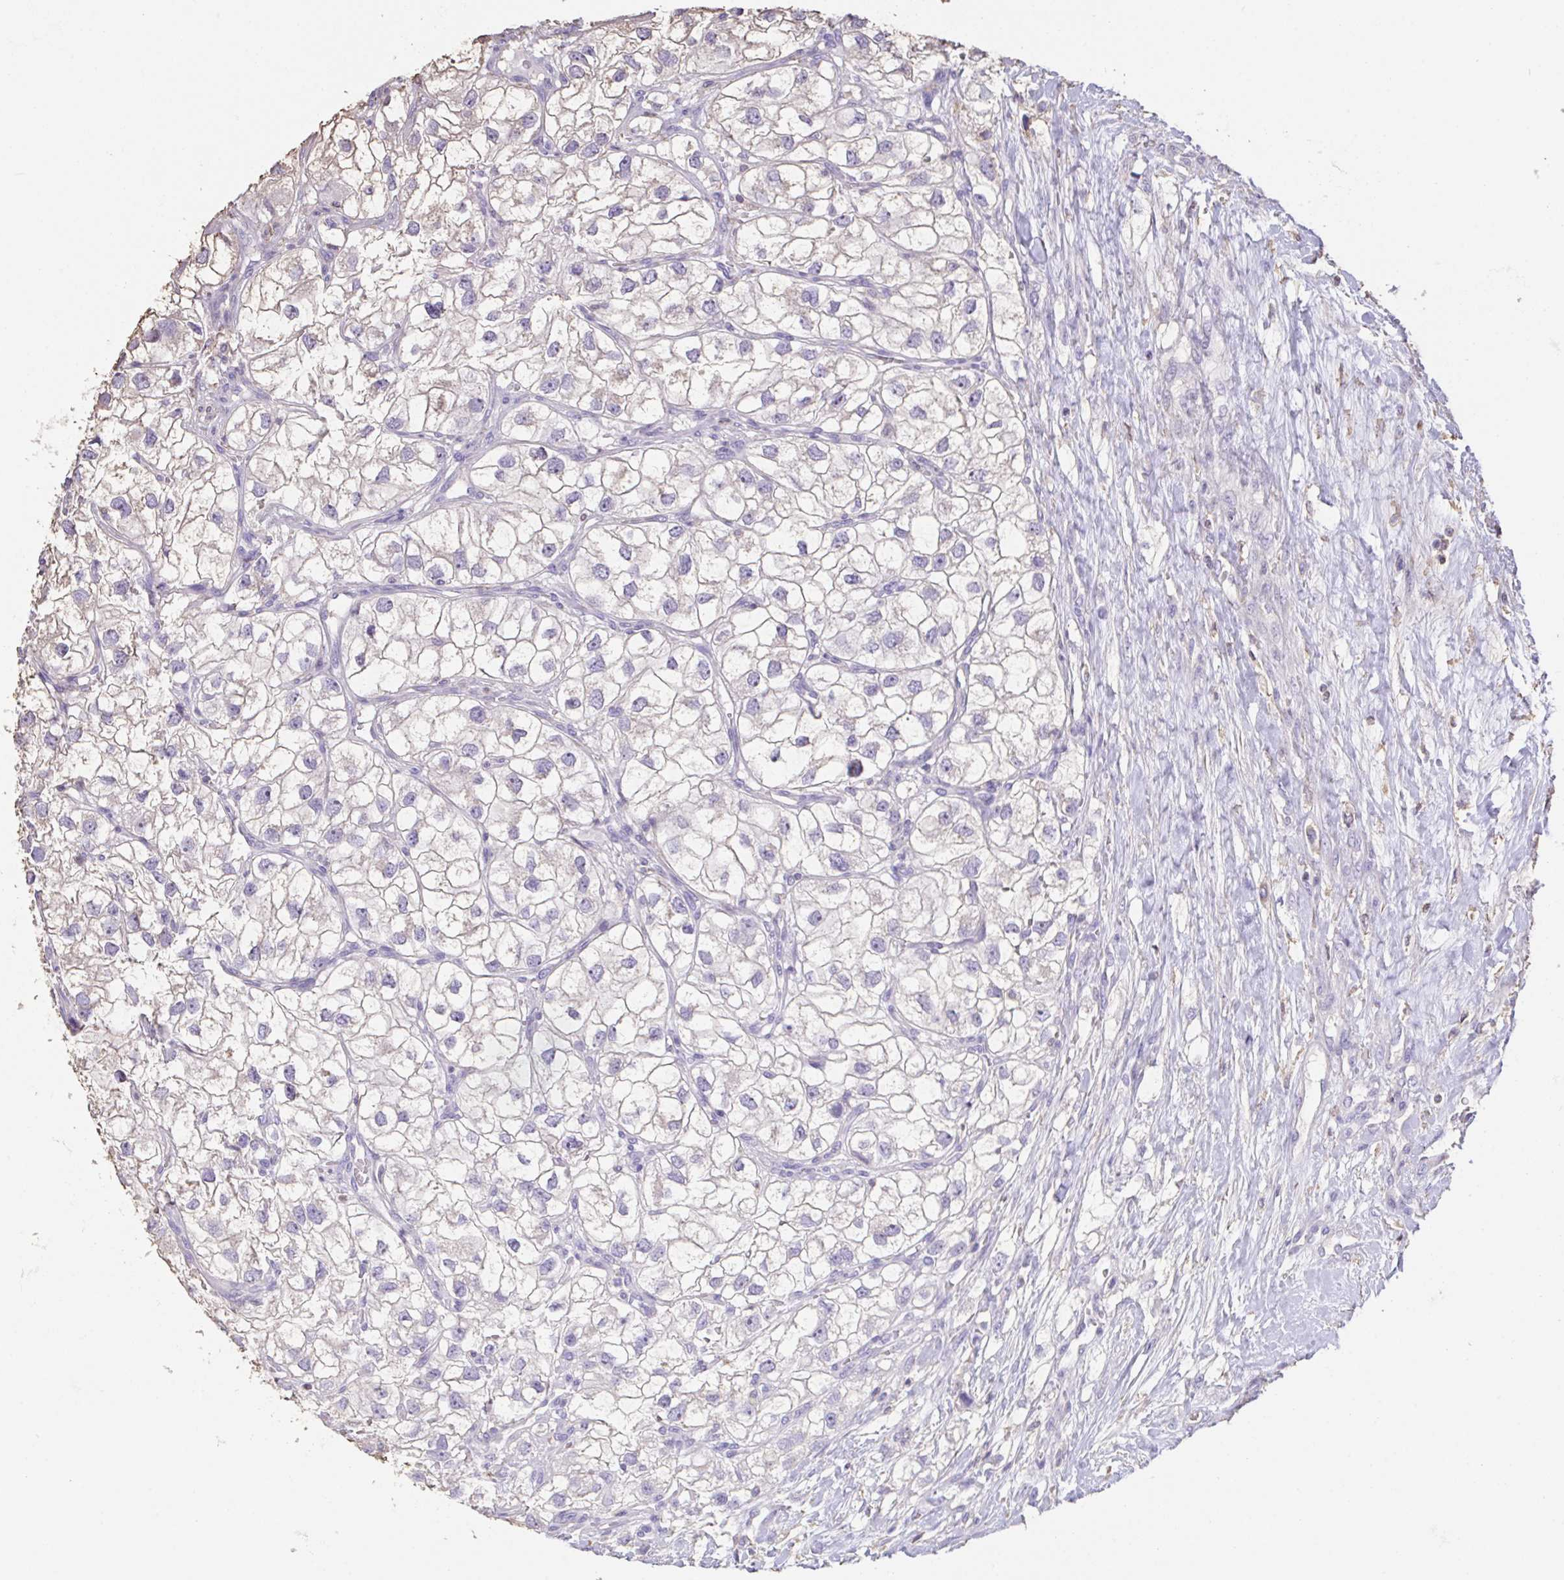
{"staining": {"intensity": "negative", "quantity": "none", "location": "none"}, "tissue": "renal cancer", "cell_type": "Tumor cells", "image_type": "cancer", "snomed": [{"axis": "morphology", "description": "Adenocarcinoma, NOS"}, {"axis": "topography", "description": "Kidney"}], "caption": "Immunohistochemistry of renal adenocarcinoma shows no expression in tumor cells.", "gene": "IL23R", "patient": {"sex": "male", "age": 59}}